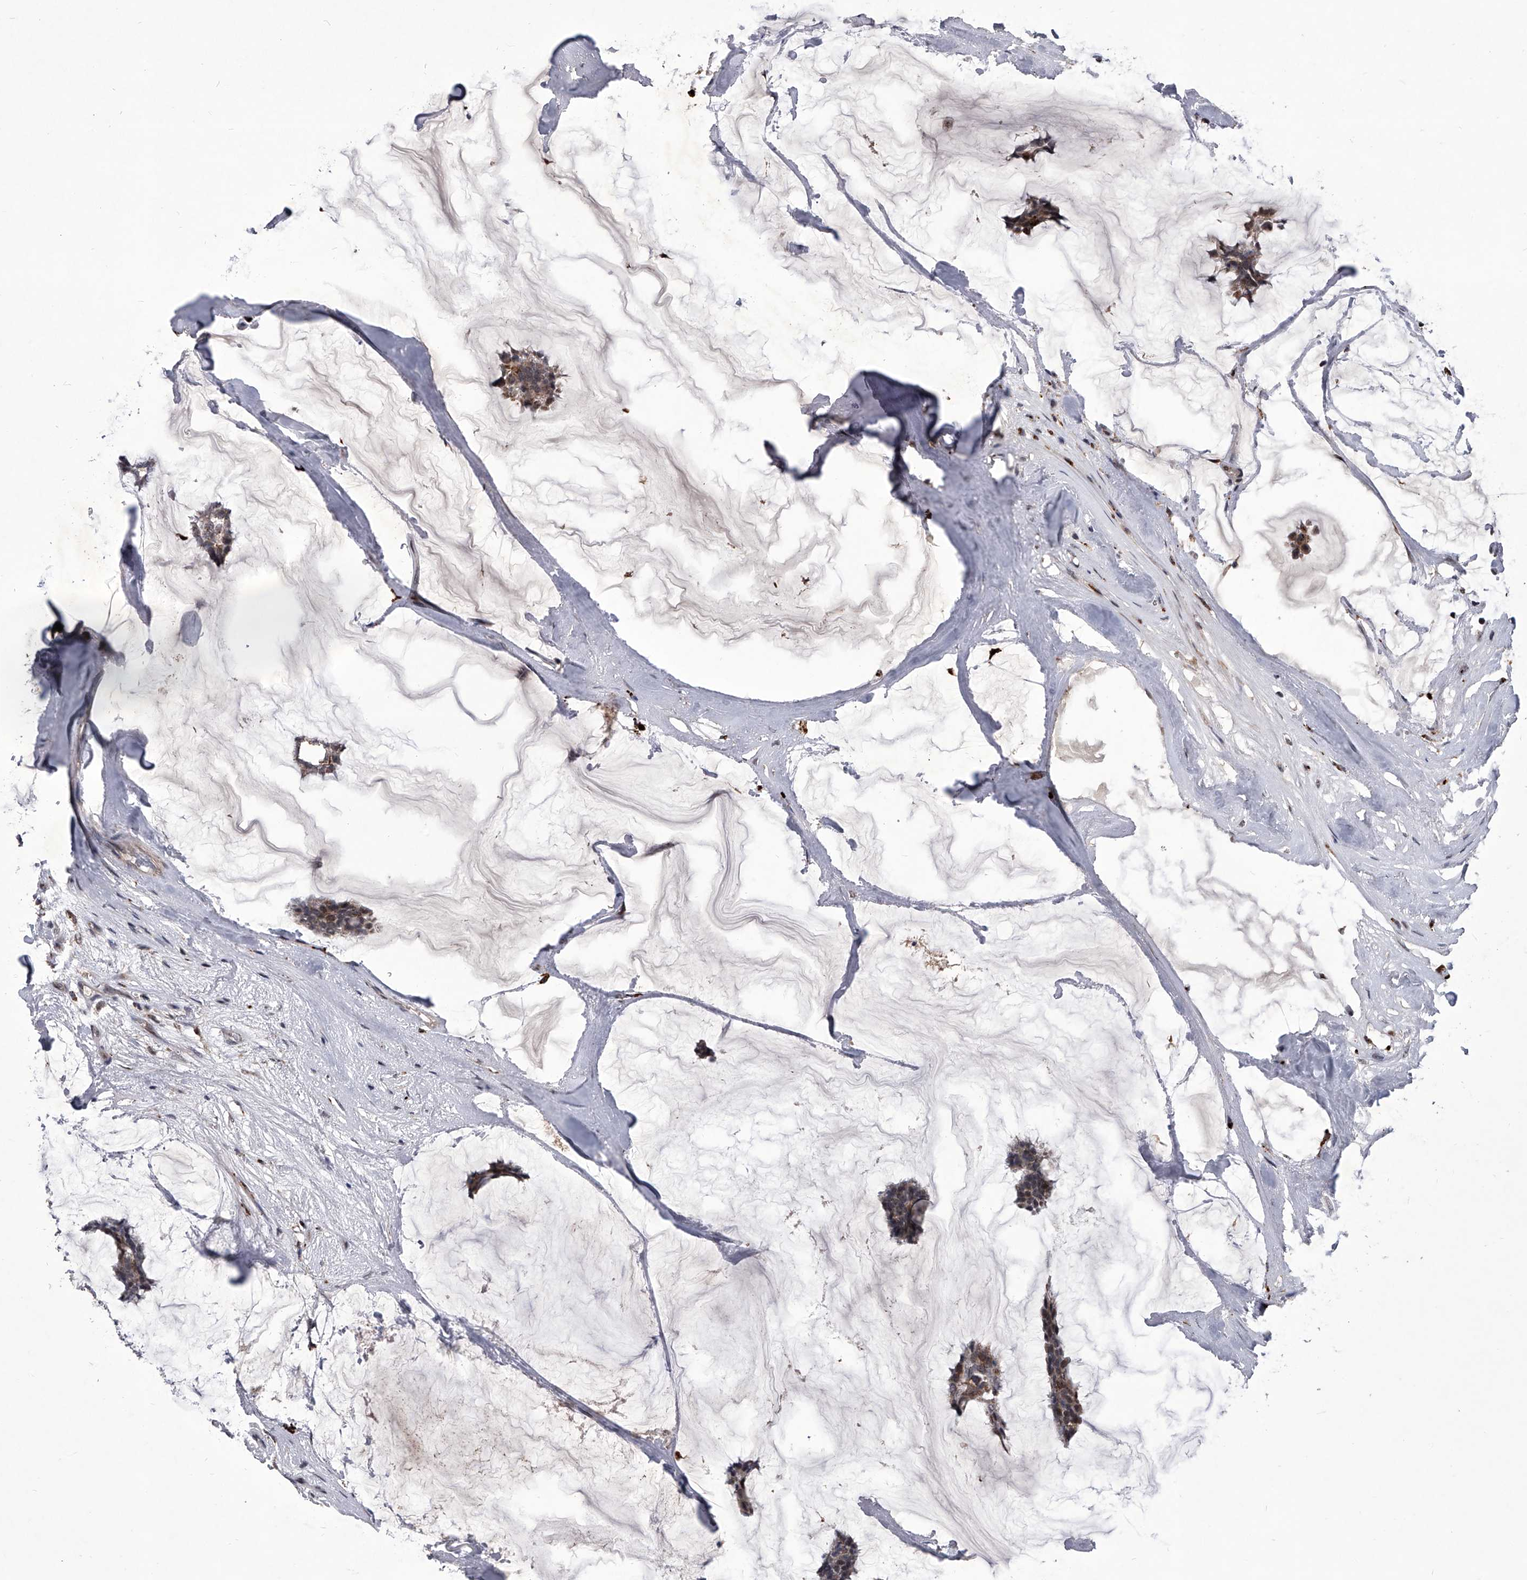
{"staining": {"intensity": "moderate", "quantity": ">75%", "location": "cytoplasmic/membranous"}, "tissue": "breast cancer", "cell_type": "Tumor cells", "image_type": "cancer", "snomed": [{"axis": "morphology", "description": "Duct carcinoma"}, {"axis": "topography", "description": "Breast"}], "caption": "A high-resolution histopathology image shows IHC staining of invasive ductal carcinoma (breast), which displays moderate cytoplasmic/membranous positivity in approximately >75% of tumor cells.", "gene": "CMTR1", "patient": {"sex": "female", "age": 93}}